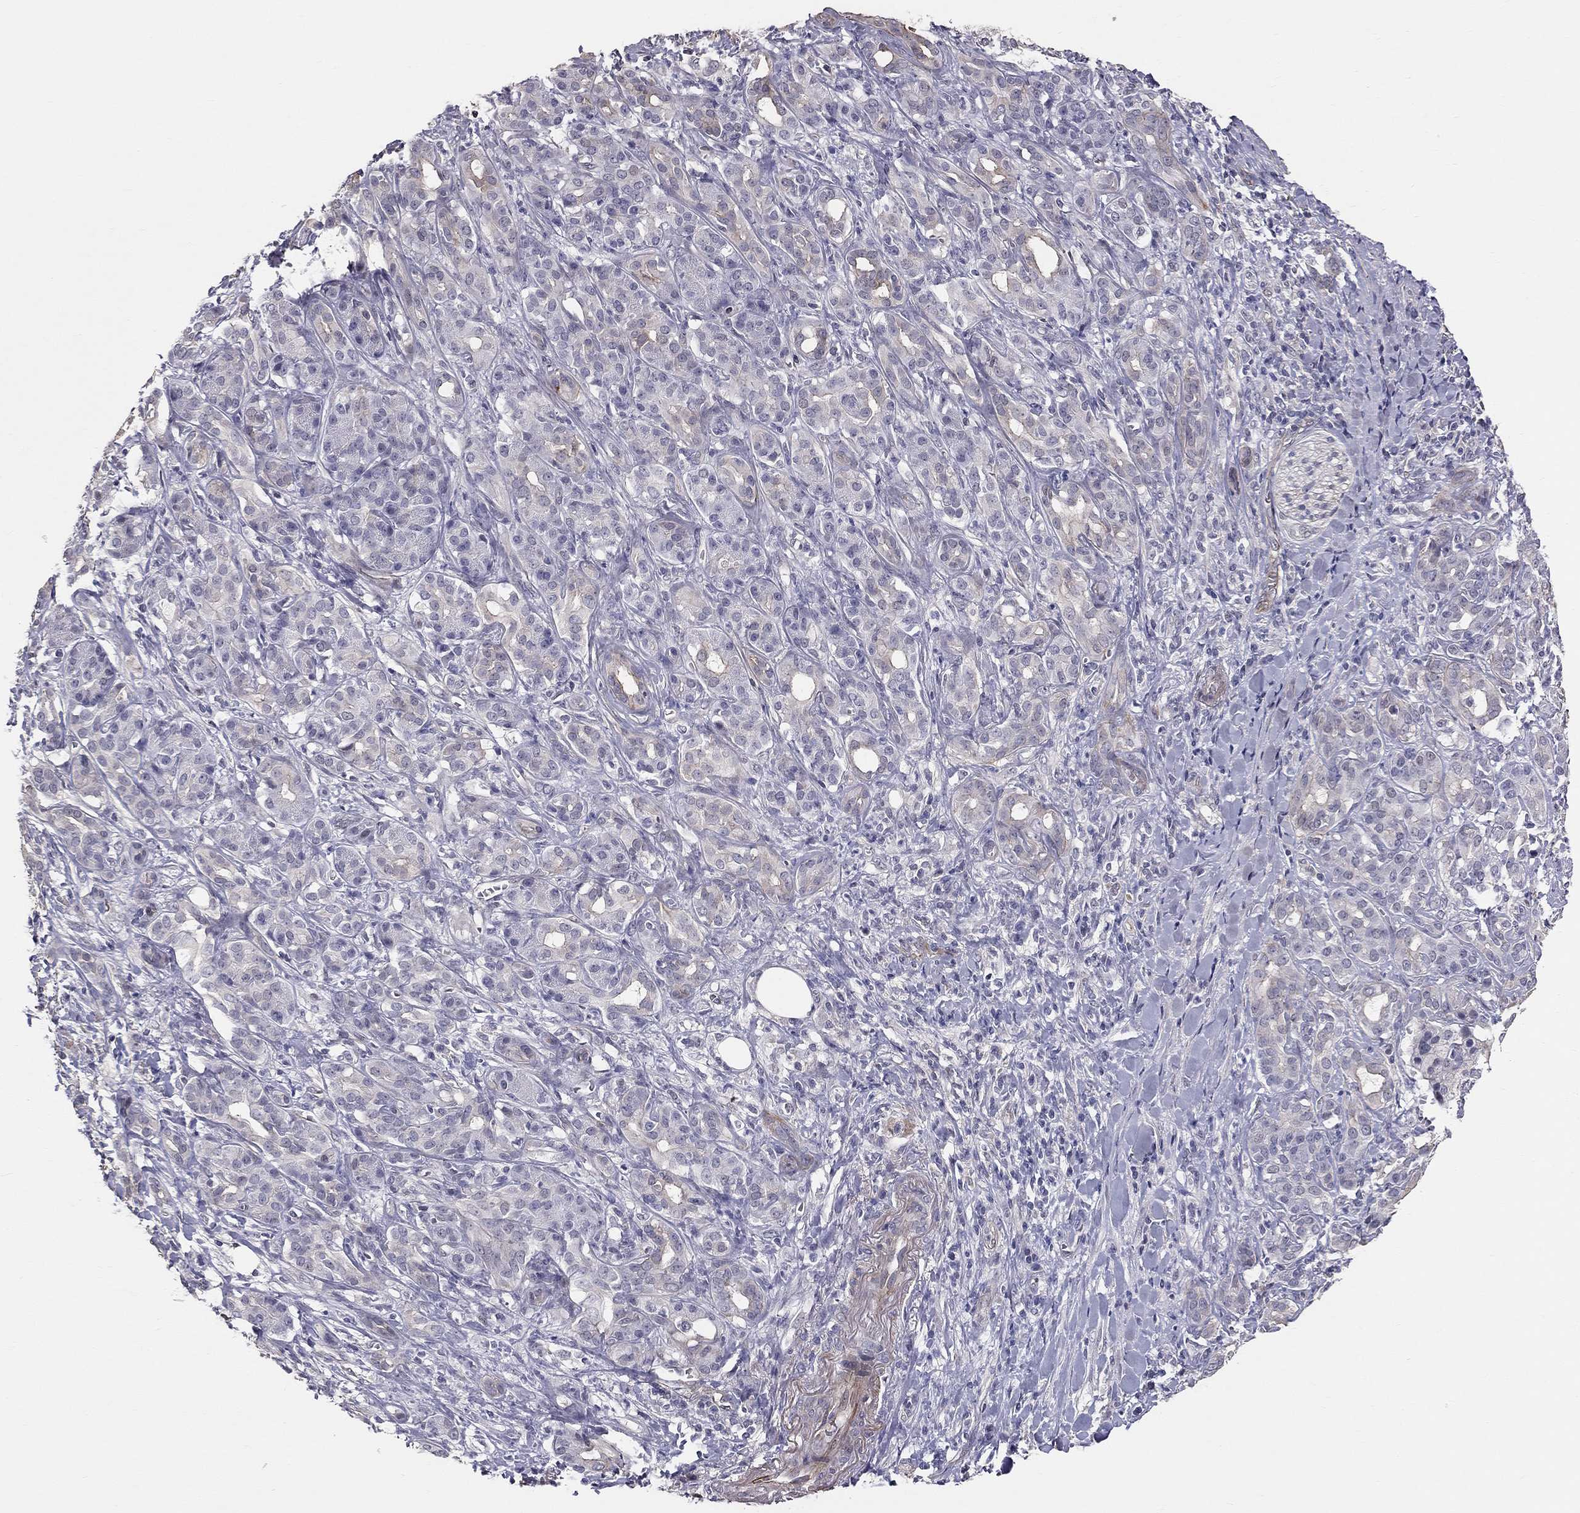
{"staining": {"intensity": "moderate", "quantity": "25%-75%", "location": "cytoplasmic/membranous"}, "tissue": "pancreatic cancer", "cell_type": "Tumor cells", "image_type": "cancer", "snomed": [{"axis": "morphology", "description": "Adenocarcinoma, NOS"}, {"axis": "topography", "description": "Pancreas"}], "caption": "IHC (DAB (3,3'-diaminobenzidine)) staining of pancreatic adenocarcinoma displays moderate cytoplasmic/membranous protein expression in about 25%-75% of tumor cells.", "gene": "GJB4", "patient": {"sex": "male", "age": 61}}